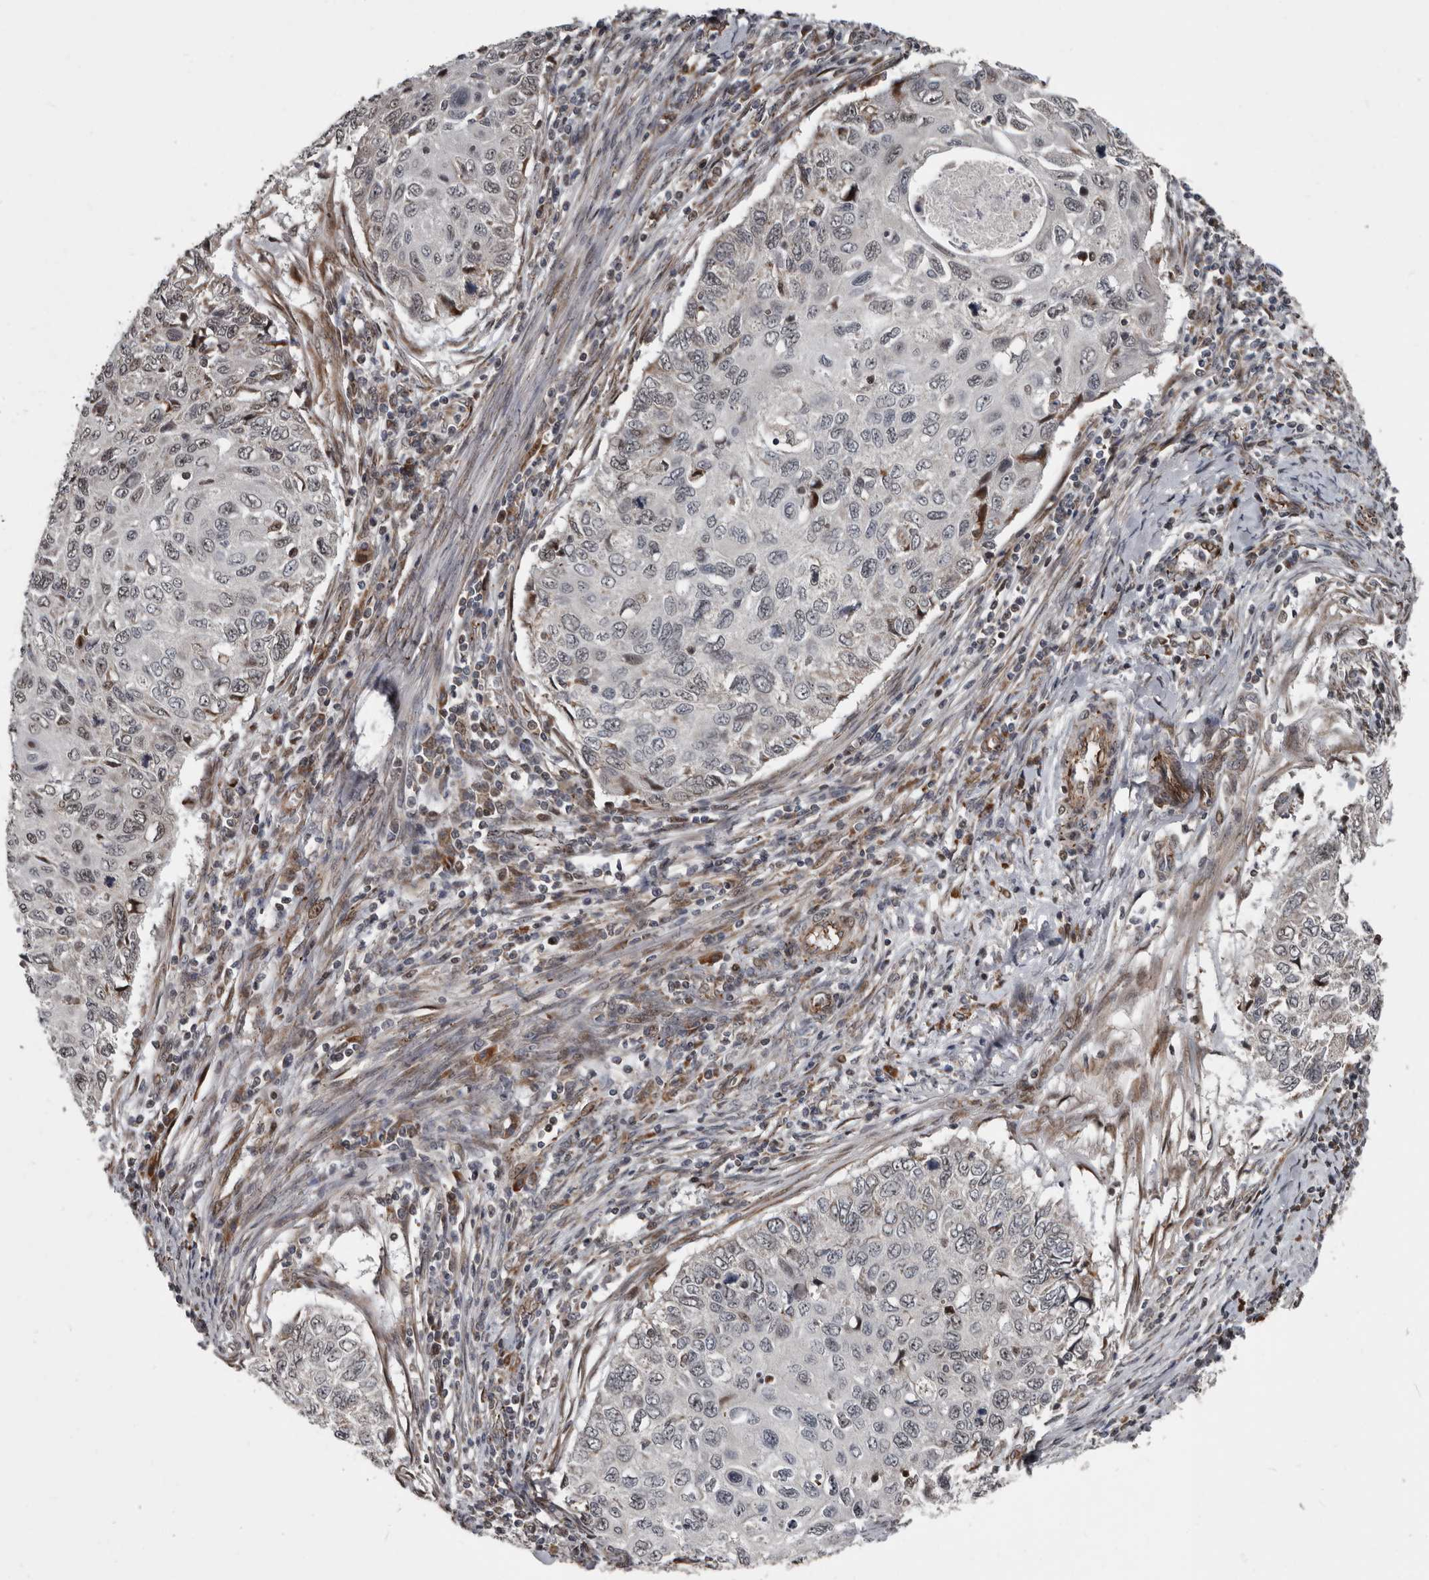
{"staining": {"intensity": "weak", "quantity": "<25%", "location": "nuclear"}, "tissue": "cervical cancer", "cell_type": "Tumor cells", "image_type": "cancer", "snomed": [{"axis": "morphology", "description": "Squamous cell carcinoma, NOS"}, {"axis": "topography", "description": "Cervix"}], "caption": "Tumor cells show no significant protein expression in cervical squamous cell carcinoma.", "gene": "CHD1L", "patient": {"sex": "female", "age": 70}}